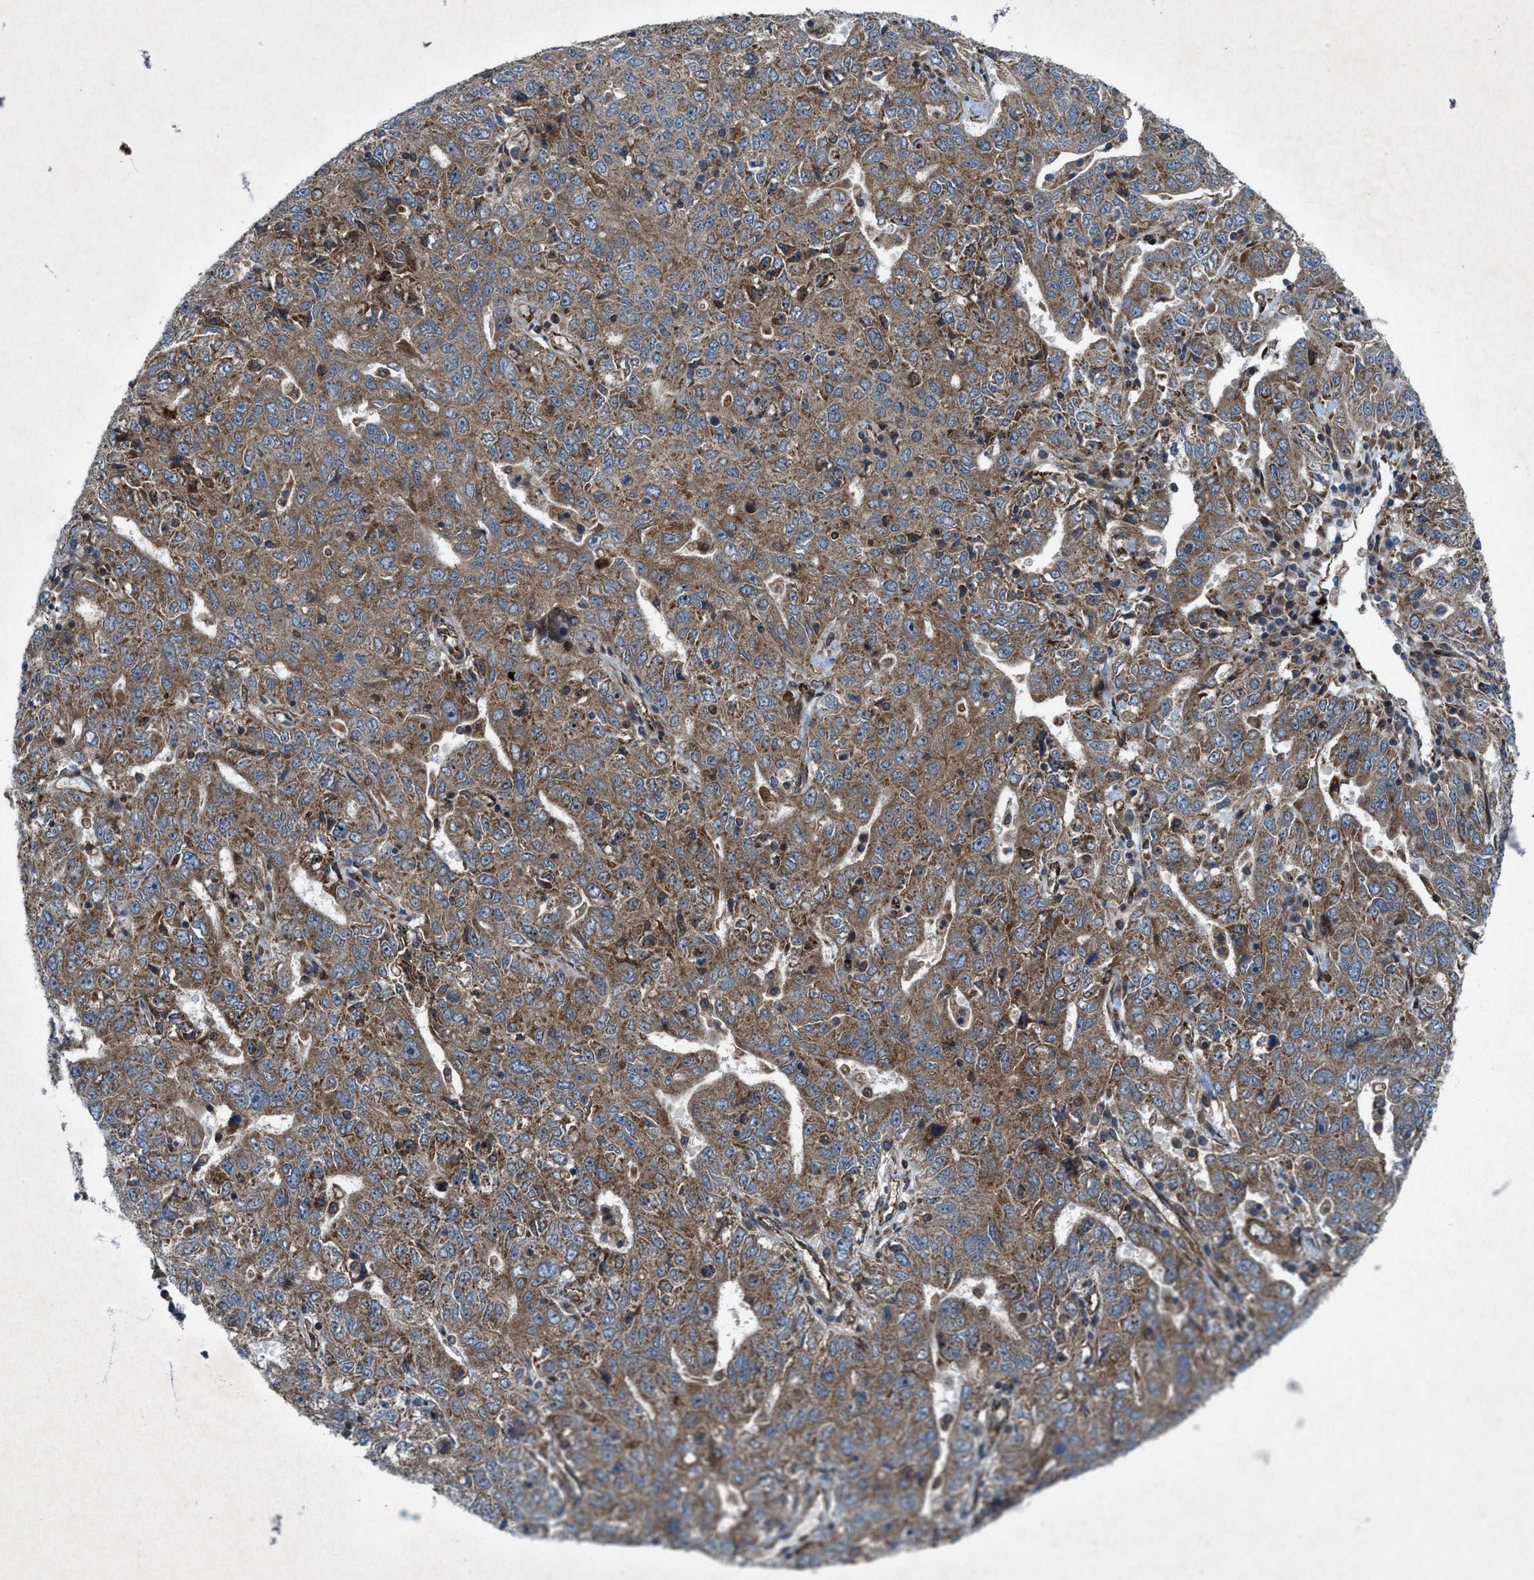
{"staining": {"intensity": "moderate", "quantity": ">75%", "location": "cytoplasmic/membranous"}, "tissue": "ovarian cancer", "cell_type": "Tumor cells", "image_type": "cancer", "snomed": [{"axis": "morphology", "description": "Carcinoma, endometroid"}, {"axis": "topography", "description": "Ovary"}], "caption": "Immunohistochemical staining of endometroid carcinoma (ovarian) reveals medium levels of moderate cytoplasmic/membranous protein expression in about >75% of tumor cells. (brown staining indicates protein expression, while blue staining denotes nuclei).", "gene": "URGCP", "patient": {"sex": "female", "age": 62}}